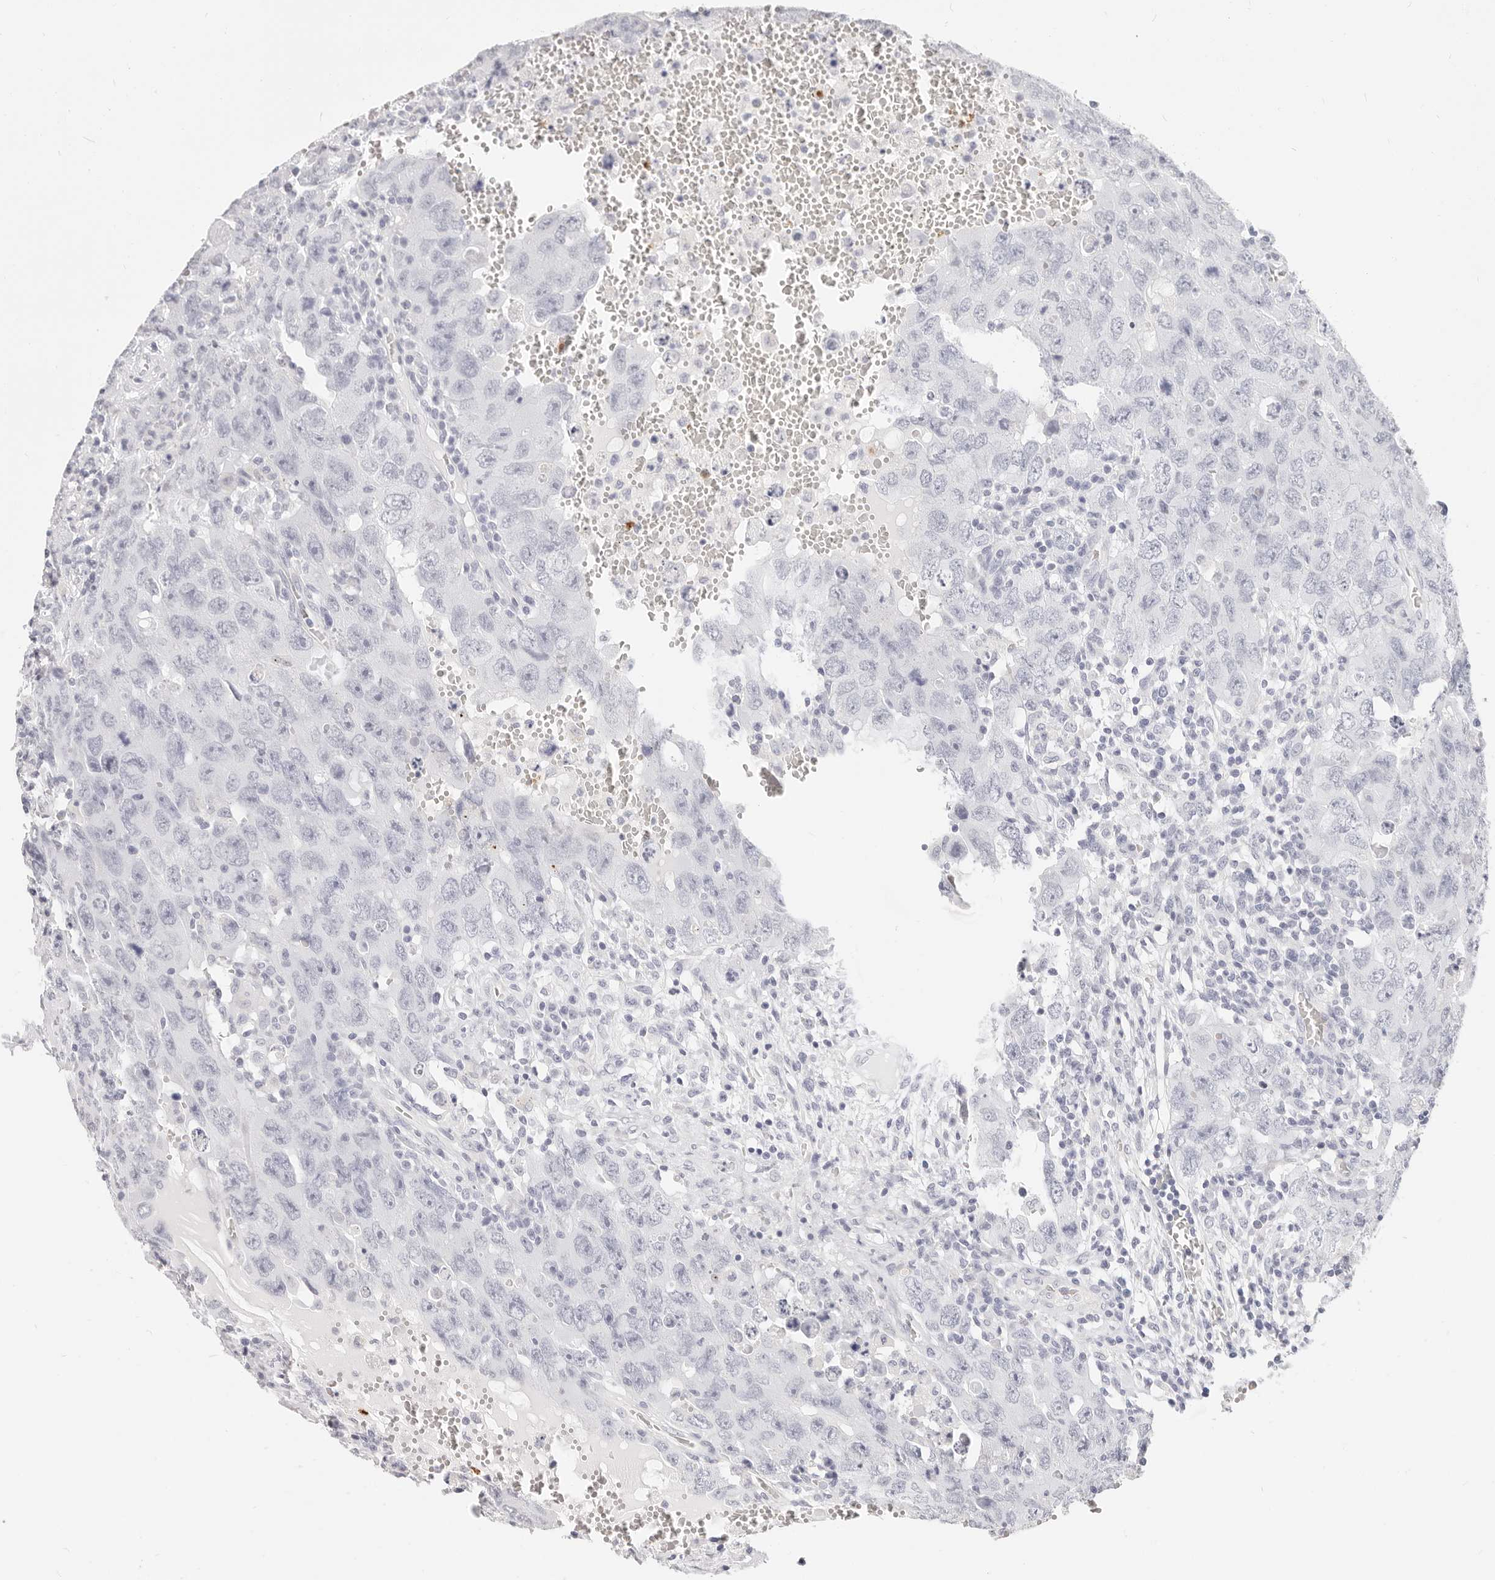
{"staining": {"intensity": "negative", "quantity": "none", "location": "none"}, "tissue": "testis cancer", "cell_type": "Tumor cells", "image_type": "cancer", "snomed": [{"axis": "morphology", "description": "Carcinoma, Embryonal, NOS"}, {"axis": "topography", "description": "Testis"}], "caption": "There is no significant staining in tumor cells of testis cancer (embryonal carcinoma).", "gene": "CAMP", "patient": {"sex": "male", "age": 26}}